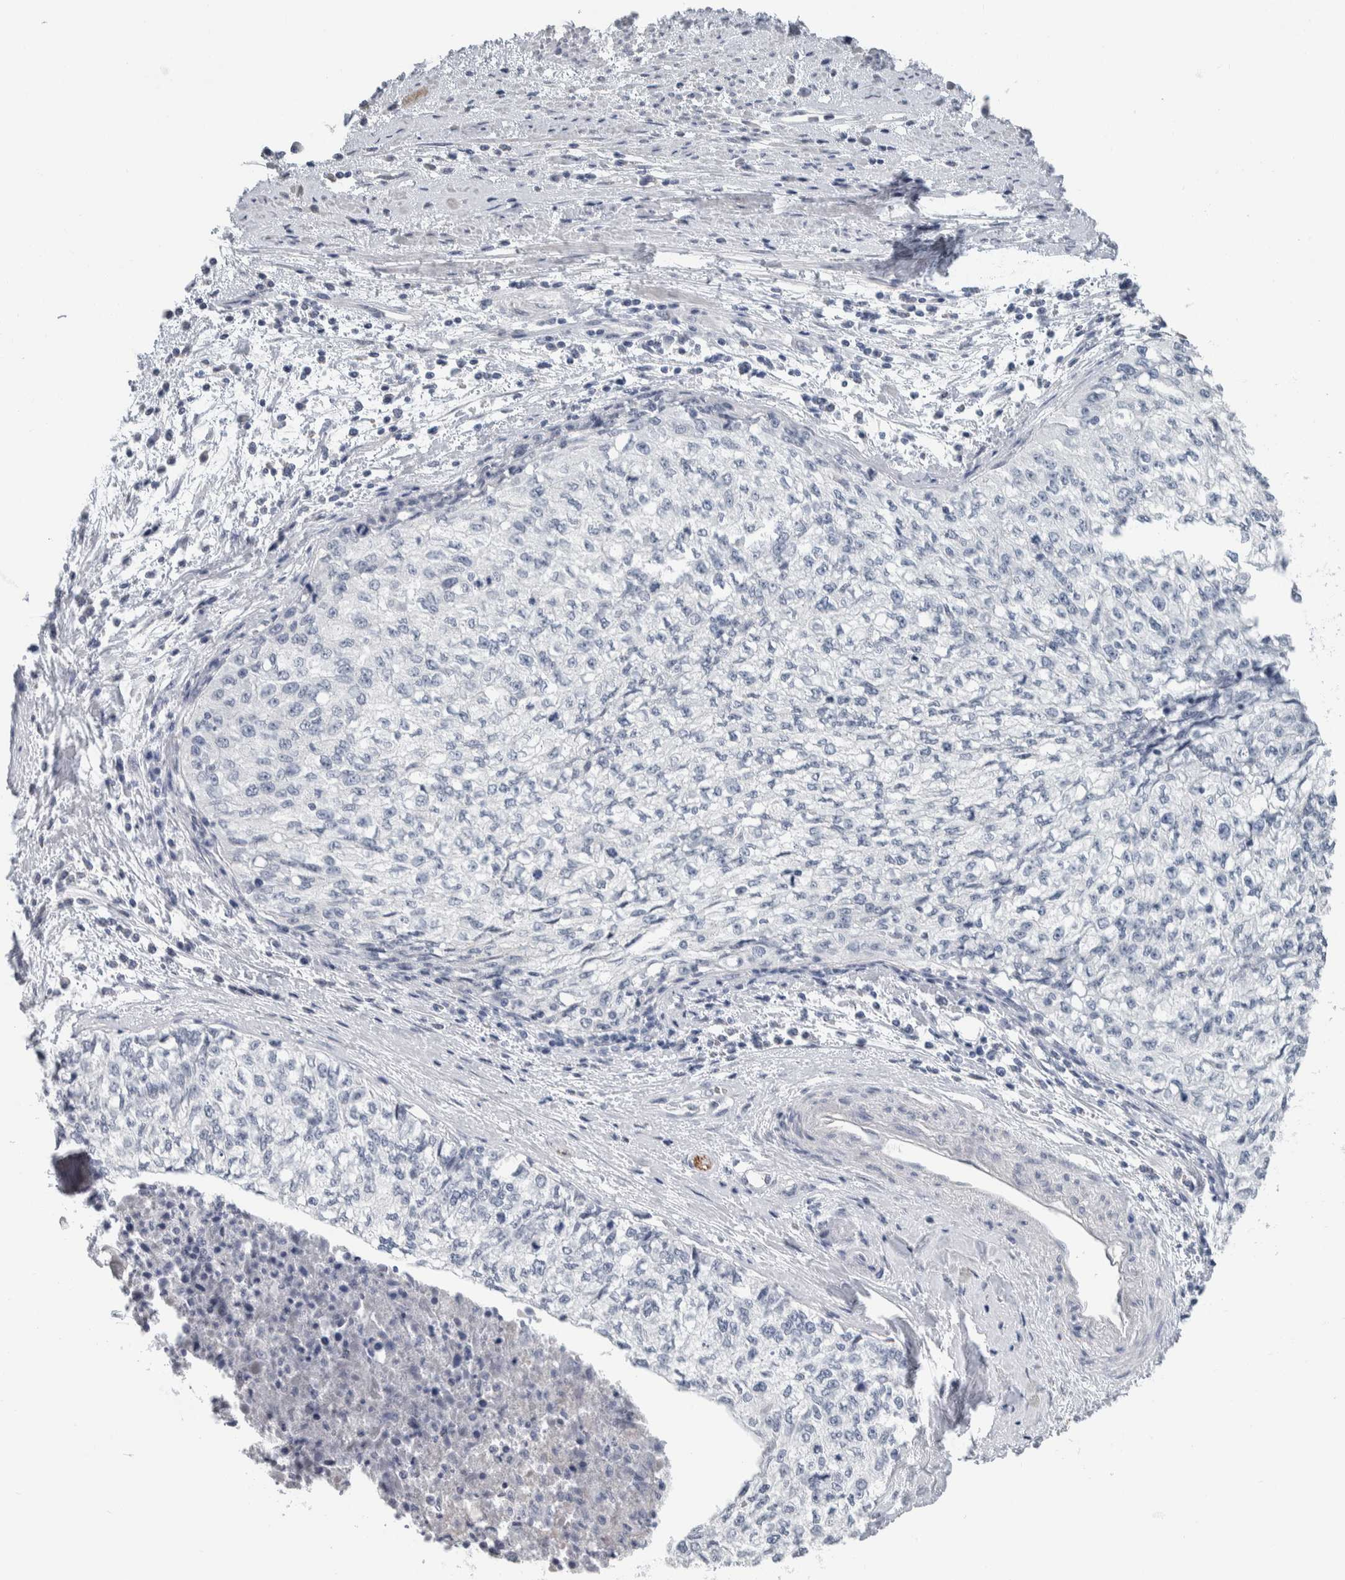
{"staining": {"intensity": "negative", "quantity": "none", "location": "none"}, "tissue": "cervical cancer", "cell_type": "Tumor cells", "image_type": "cancer", "snomed": [{"axis": "morphology", "description": "Squamous cell carcinoma, NOS"}, {"axis": "topography", "description": "Cervix"}], "caption": "This is an IHC histopathology image of cervical squamous cell carcinoma. There is no positivity in tumor cells.", "gene": "NEFM", "patient": {"sex": "female", "age": 57}}